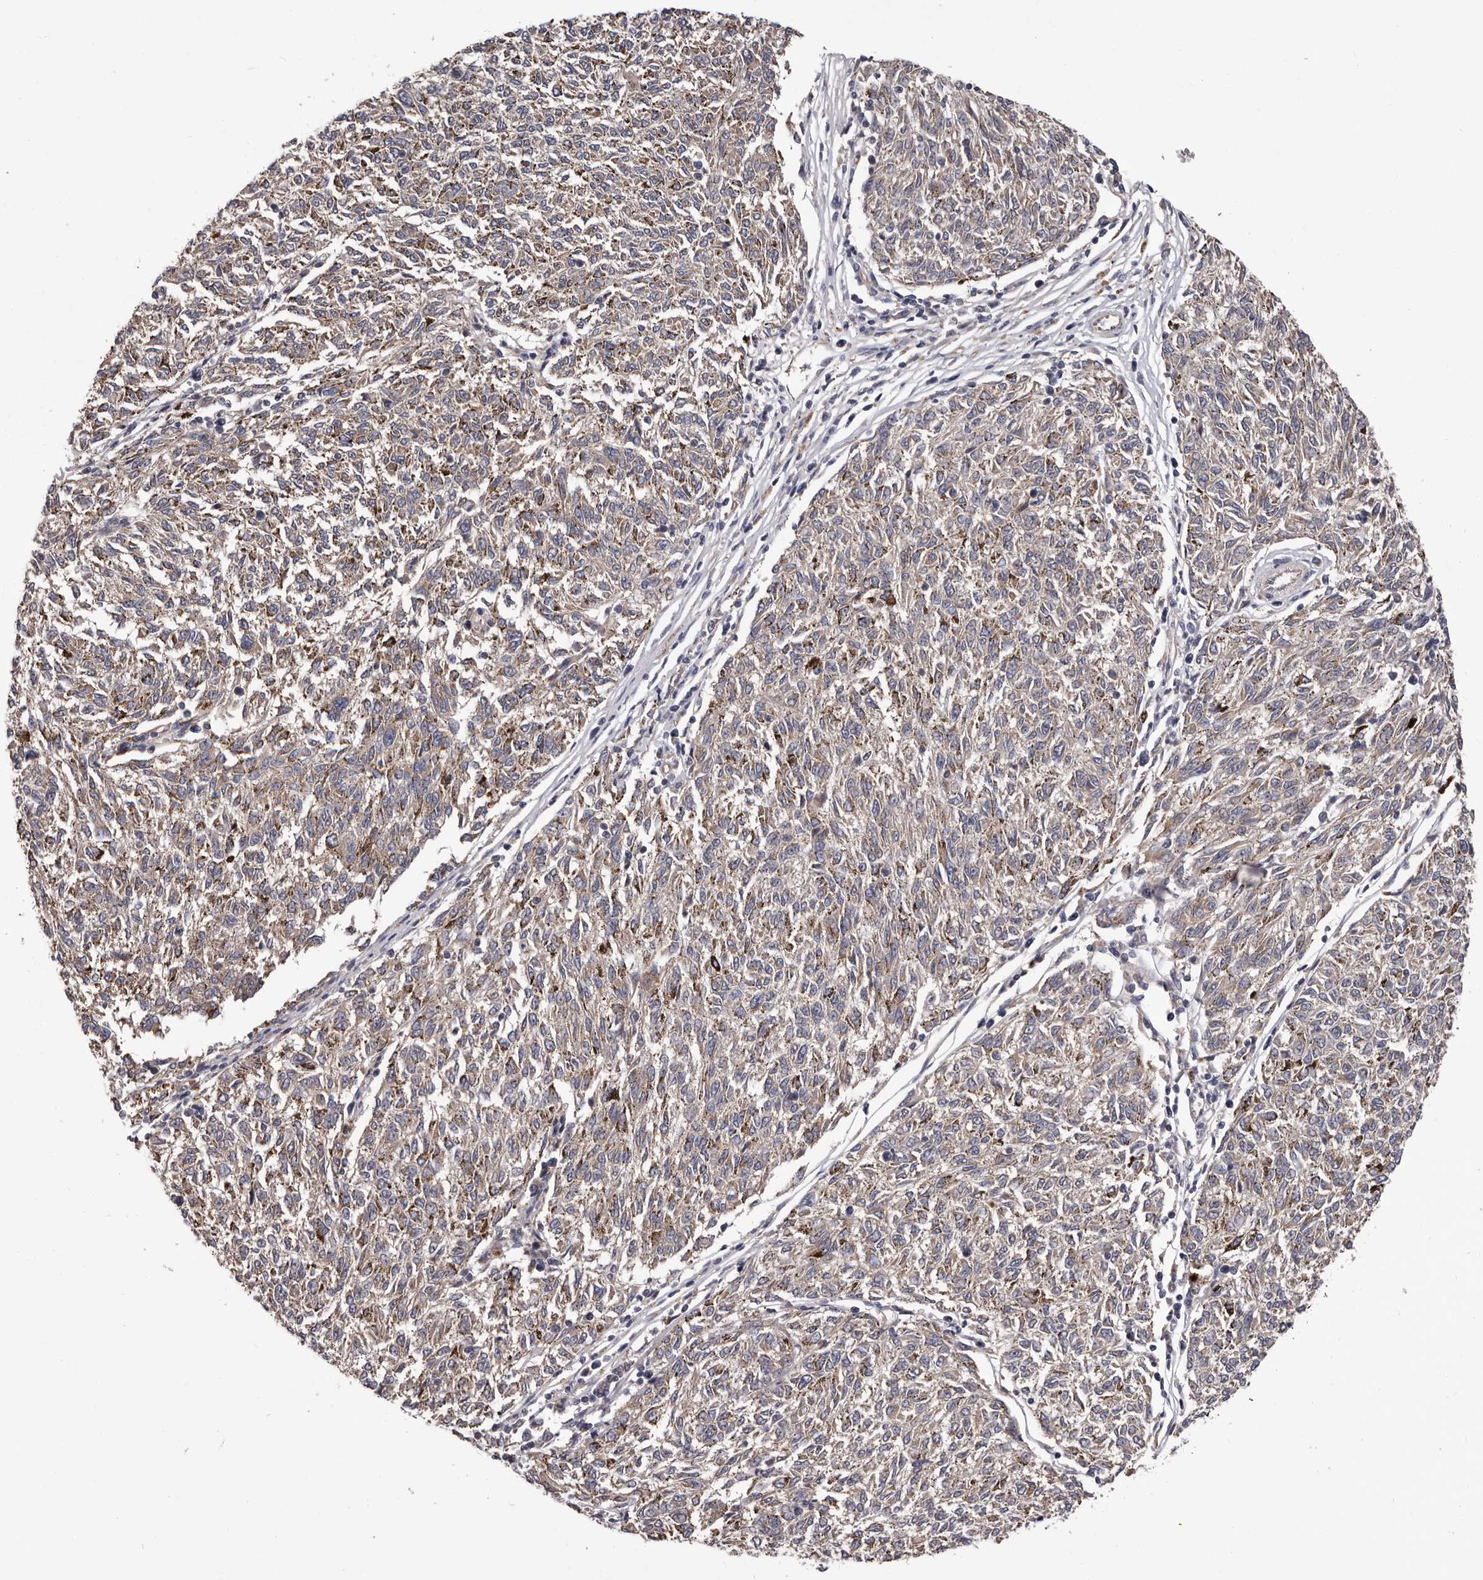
{"staining": {"intensity": "negative", "quantity": "none", "location": "none"}, "tissue": "melanoma", "cell_type": "Tumor cells", "image_type": "cancer", "snomed": [{"axis": "morphology", "description": "Malignant melanoma, NOS"}, {"axis": "topography", "description": "Skin"}], "caption": "DAB immunohistochemical staining of melanoma displays no significant expression in tumor cells.", "gene": "VPS37A", "patient": {"sex": "female", "age": 72}}